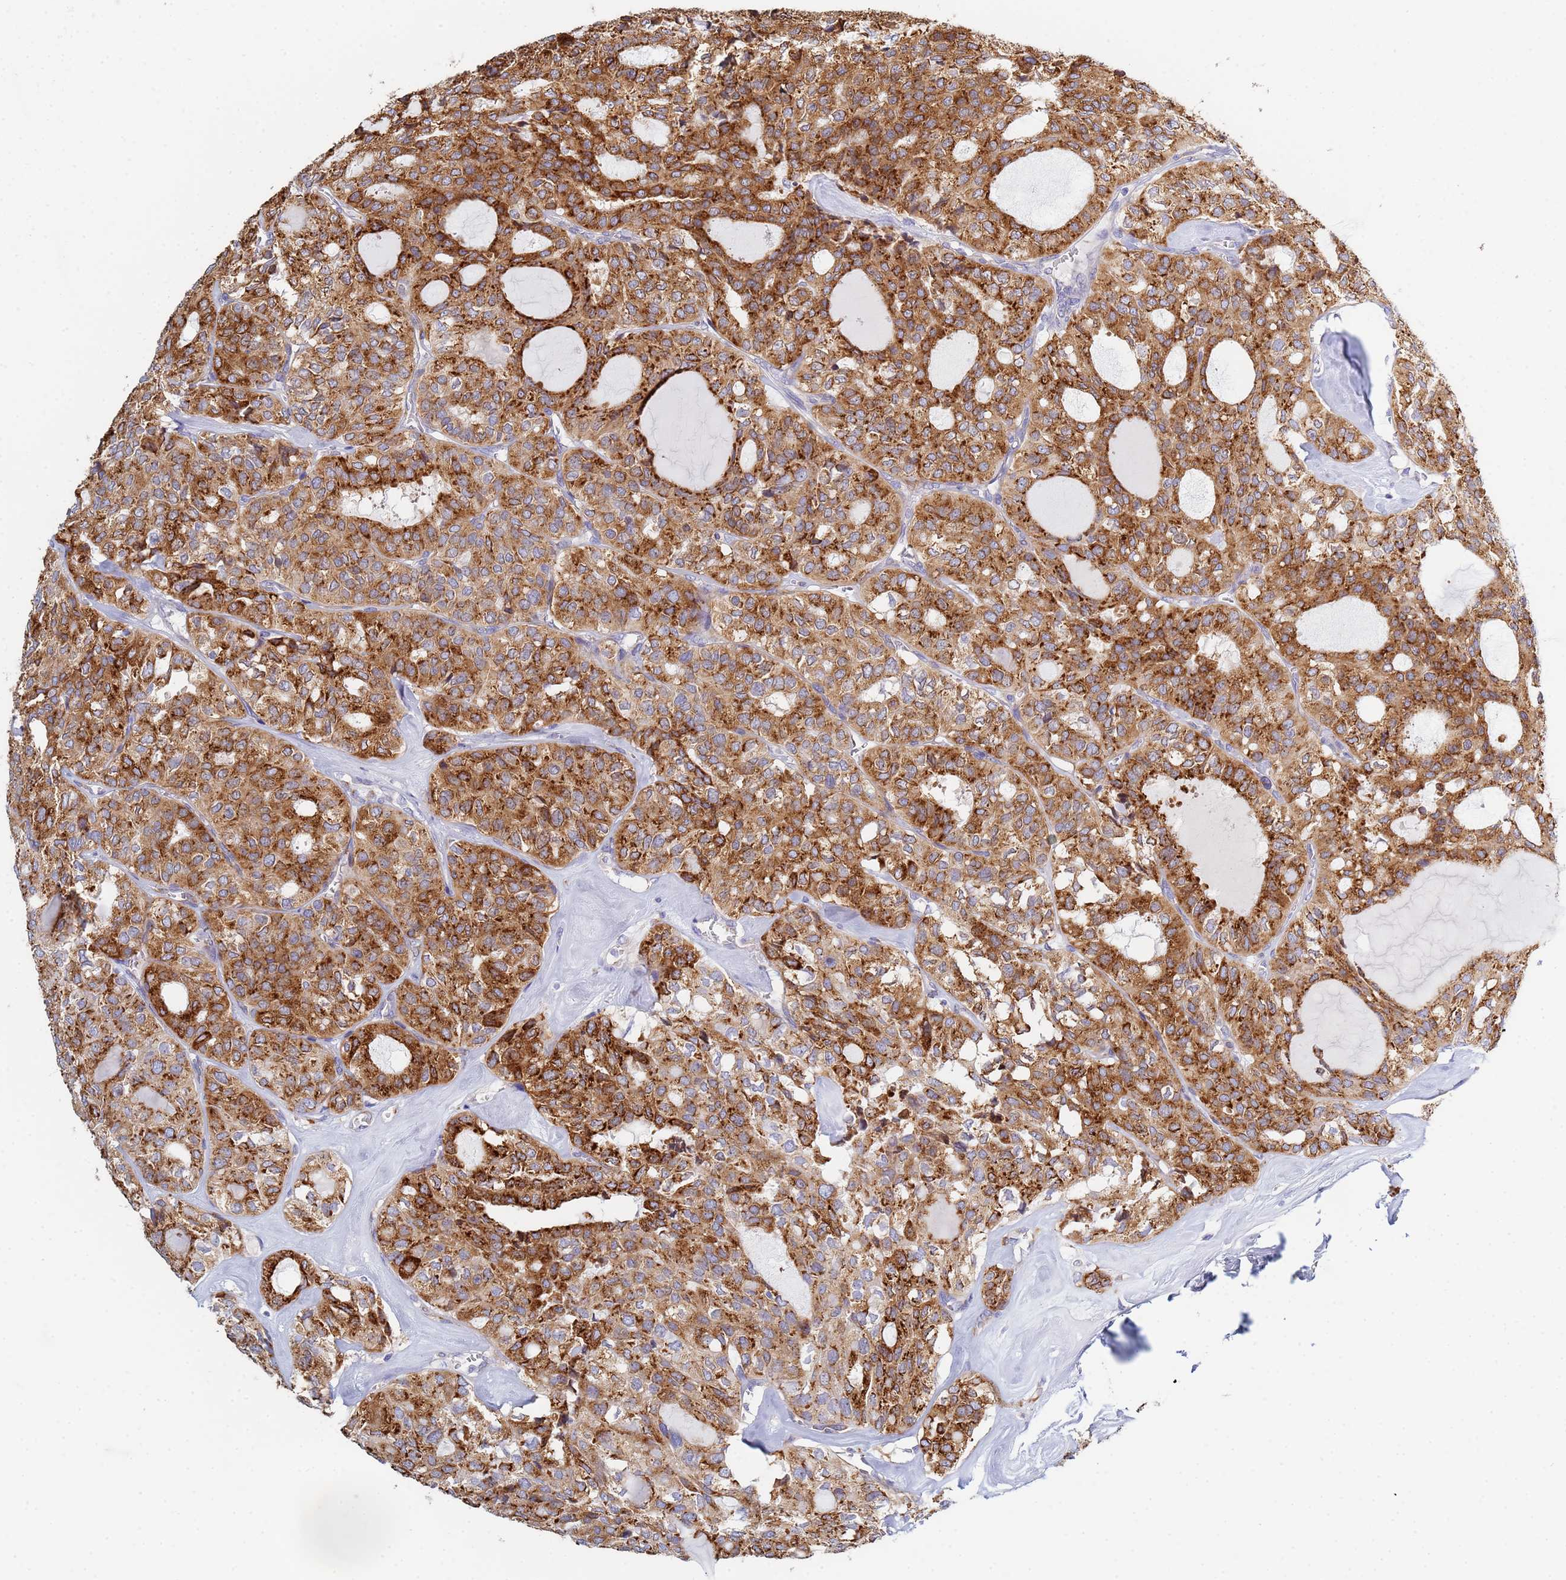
{"staining": {"intensity": "strong", "quantity": ">75%", "location": "cytoplasmic/membranous"}, "tissue": "thyroid cancer", "cell_type": "Tumor cells", "image_type": "cancer", "snomed": [{"axis": "morphology", "description": "Follicular adenoma carcinoma, NOS"}, {"axis": "topography", "description": "Thyroid gland"}], "caption": "Thyroid cancer (follicular adenoma carcinoma) was stained to show a protein in brown. There is high levels of strong cytoplasmic/membranous staining in approximately >75% of tumor cells. (DAB (3,3'-diaminobenzidine) IHC, brown staining for protein, blue staining for nuclei).", "gene": "GDAP2", "patient": {"sex": "male", "age": 75}}